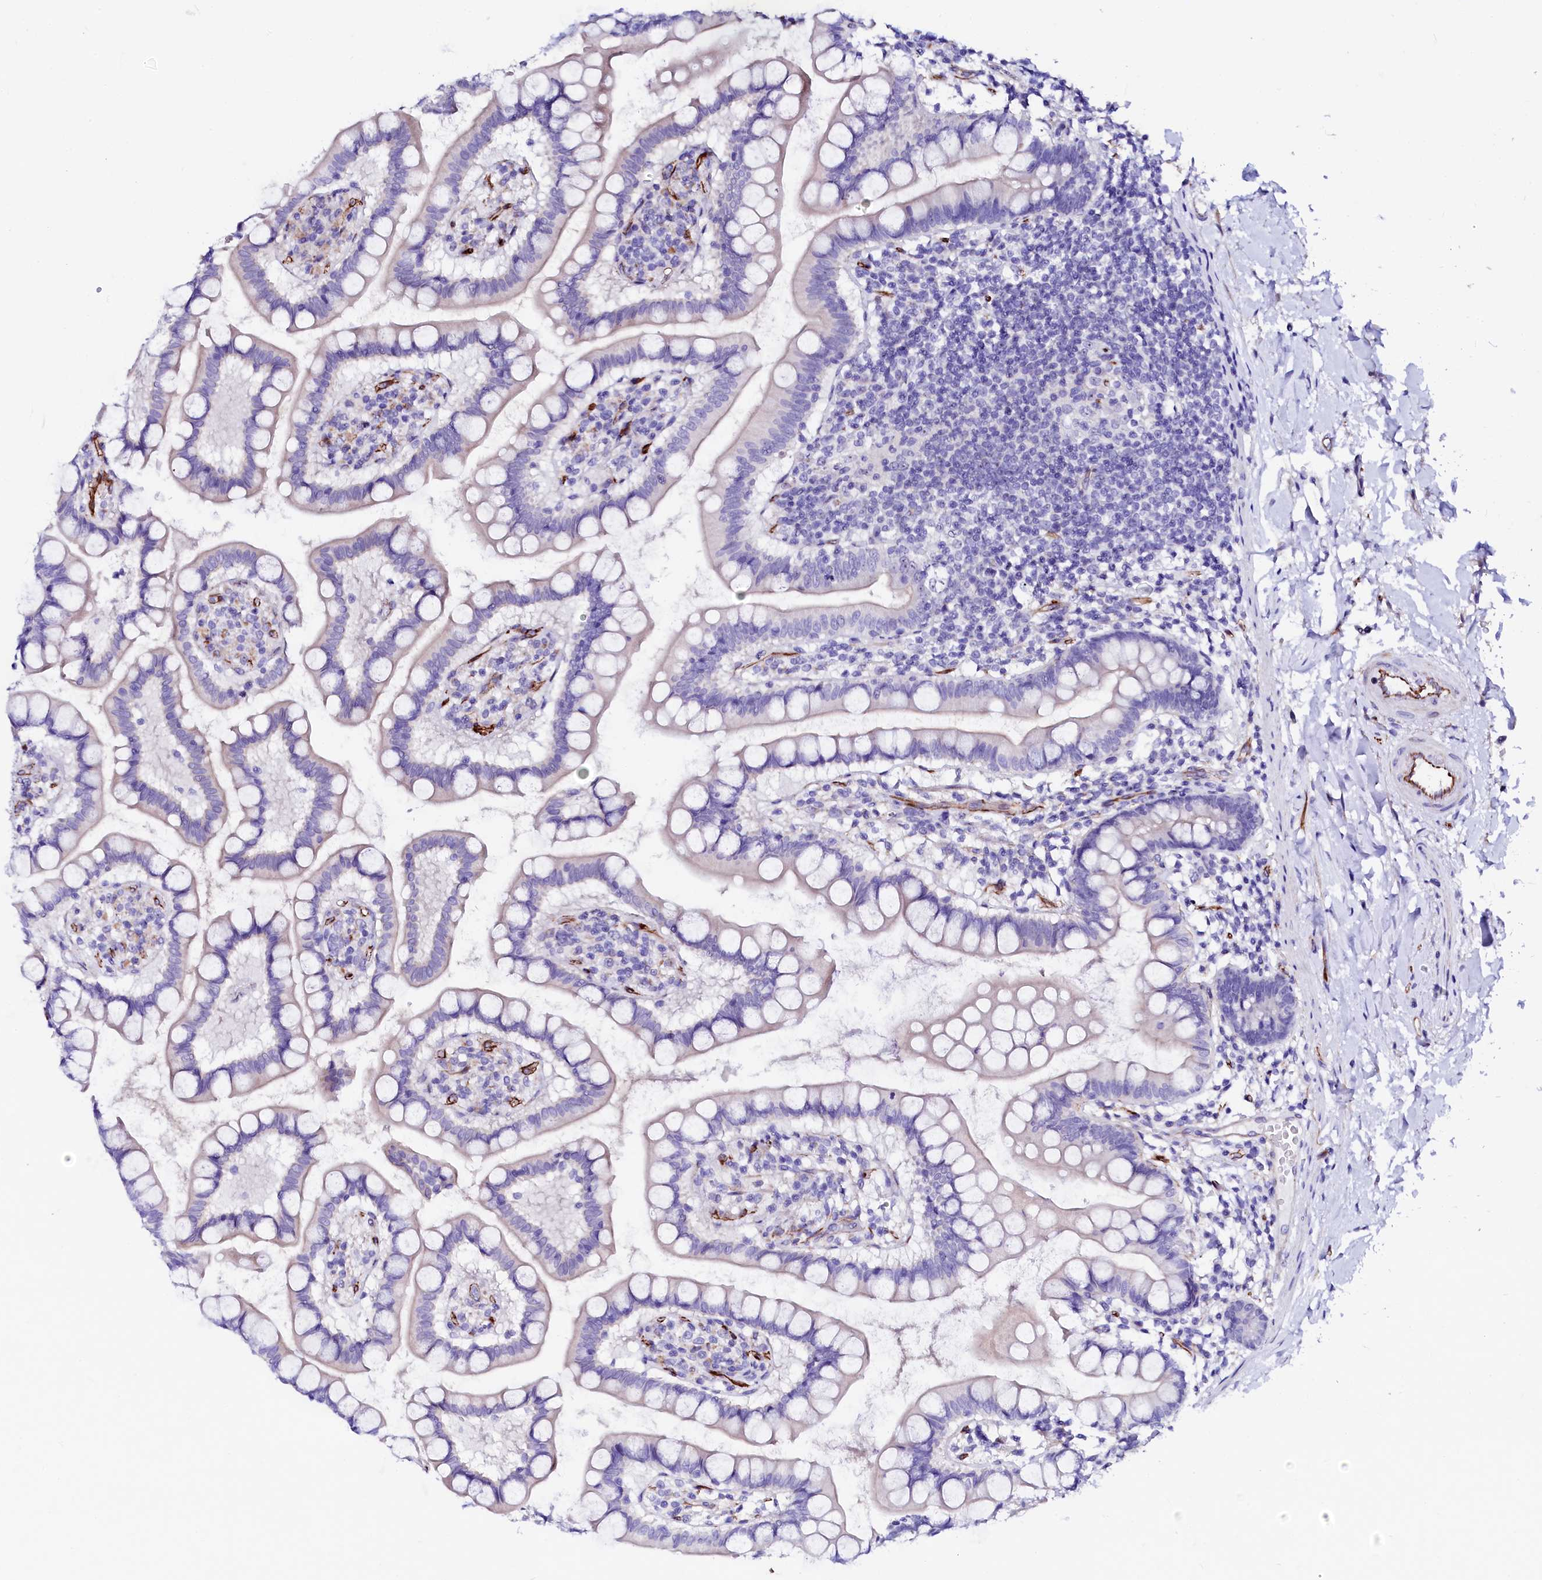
{"staining": {"intensity": "negative", "quantity": "none", "location": "none"}, "tissue": "small intestine", "cell_type": "Glandular cells", "image_type": "normal", "snomed": [{"axis": "morphology", "description": "Normal tissue, NOS"}, {"axis": "topography", "description": "Small intestine"}], "caption": "Immunohistochemical staining of unremarkable small intestine exhibits no significant expression in glandular cells.", "gene": "SFR1", "patient": {"sex": "female", "age": 84}}